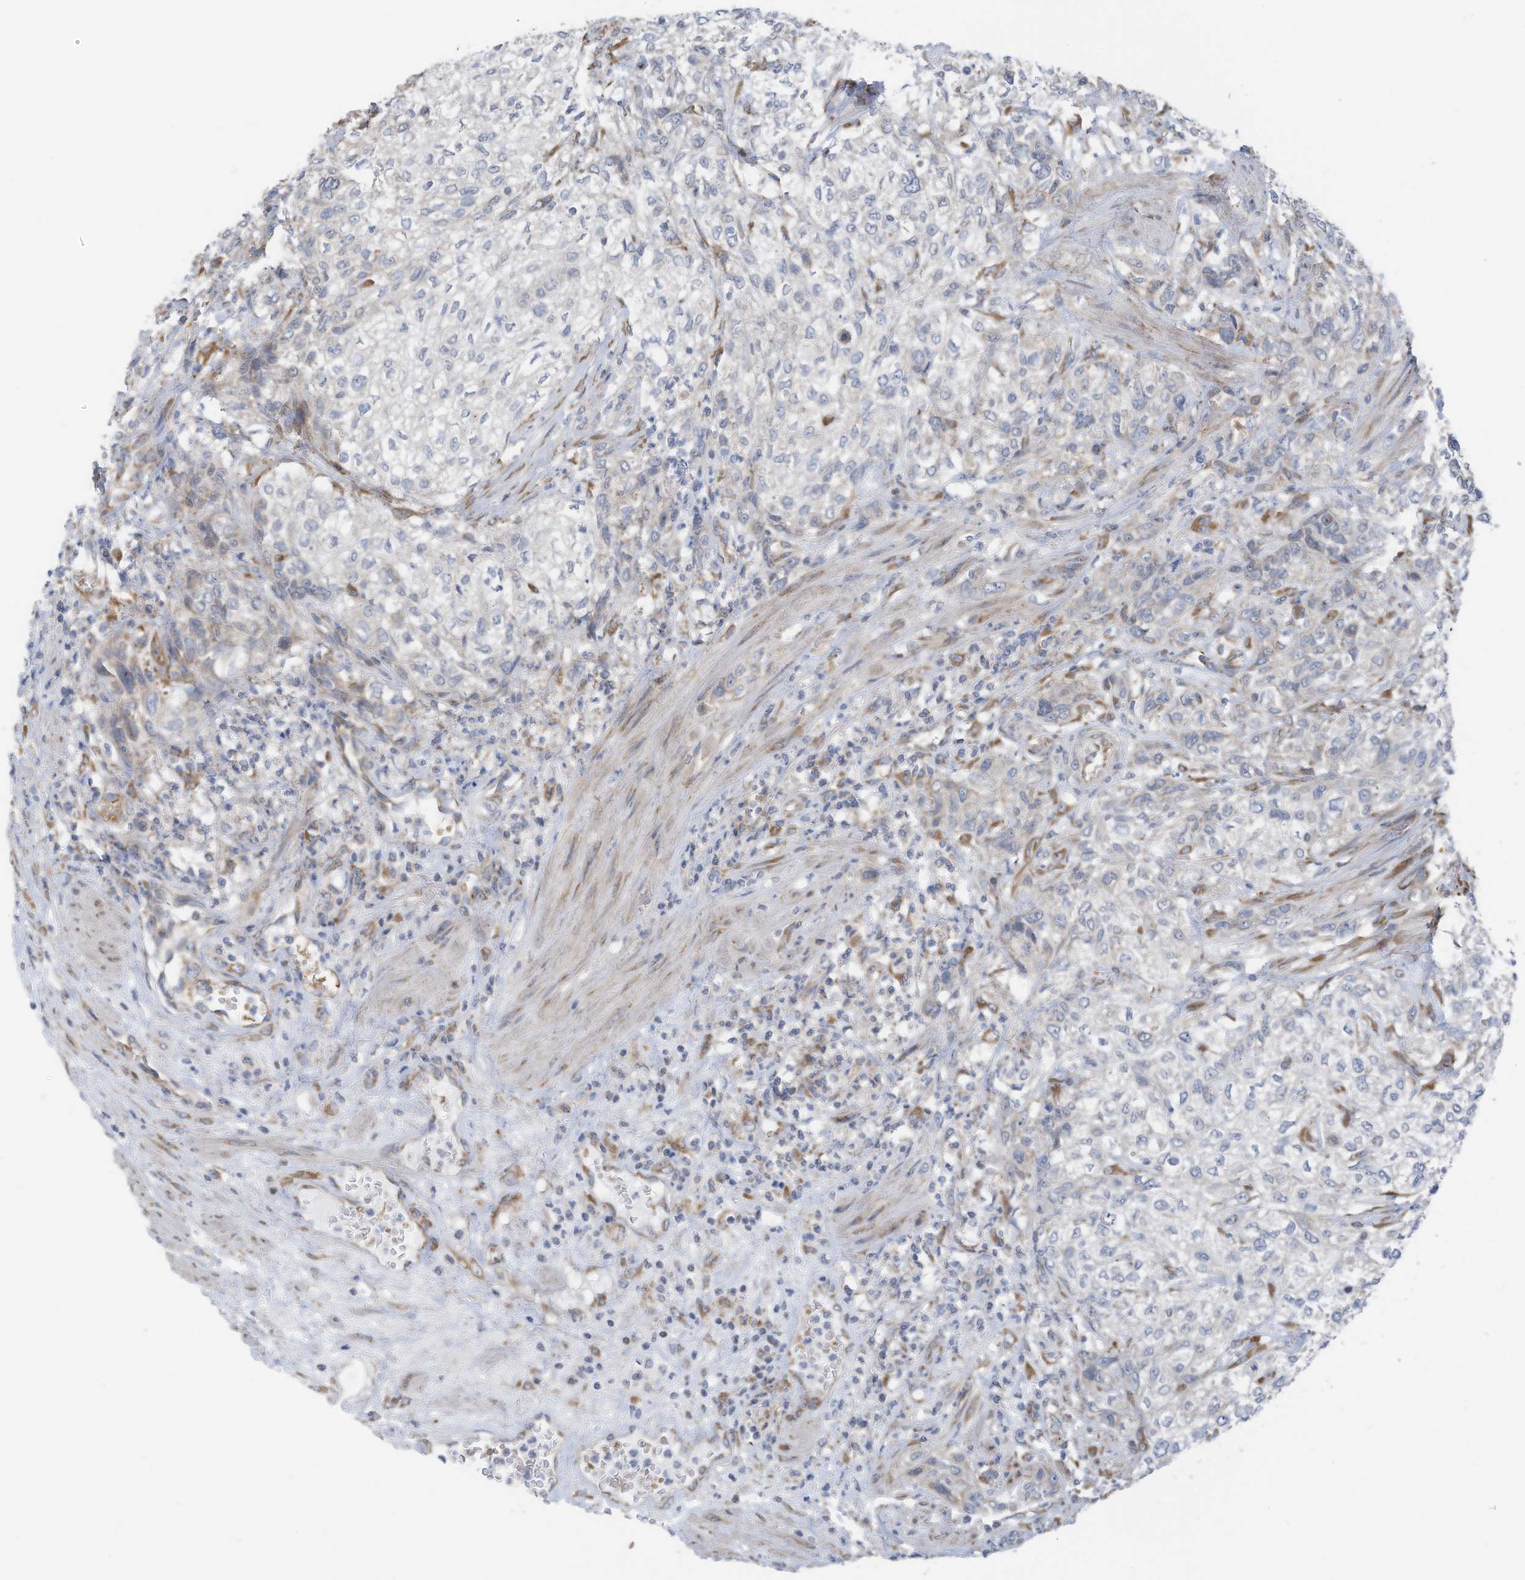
{"staining": {"intensity": "negative", "quantity": "none", "location": "none"}, "tissue": "urothelial cancer", "cell_type": "Tumor cells", "image_type": "cancer", "snomed": [{"axis": "morphology", "description": "Urothelial carcinoma, High grade"}, {"axis": "topography", "description": "Urinary bladder"}], "caption": "High magnification brightfield microscopy of urothelial carcinoma (high-grade) stained with DAB (brown) and counterstained with hematoxylin (blue): tumor cells show no significant positivity.", "gene": "EOMES", "patient": {"sex": "male", "age": 35}}